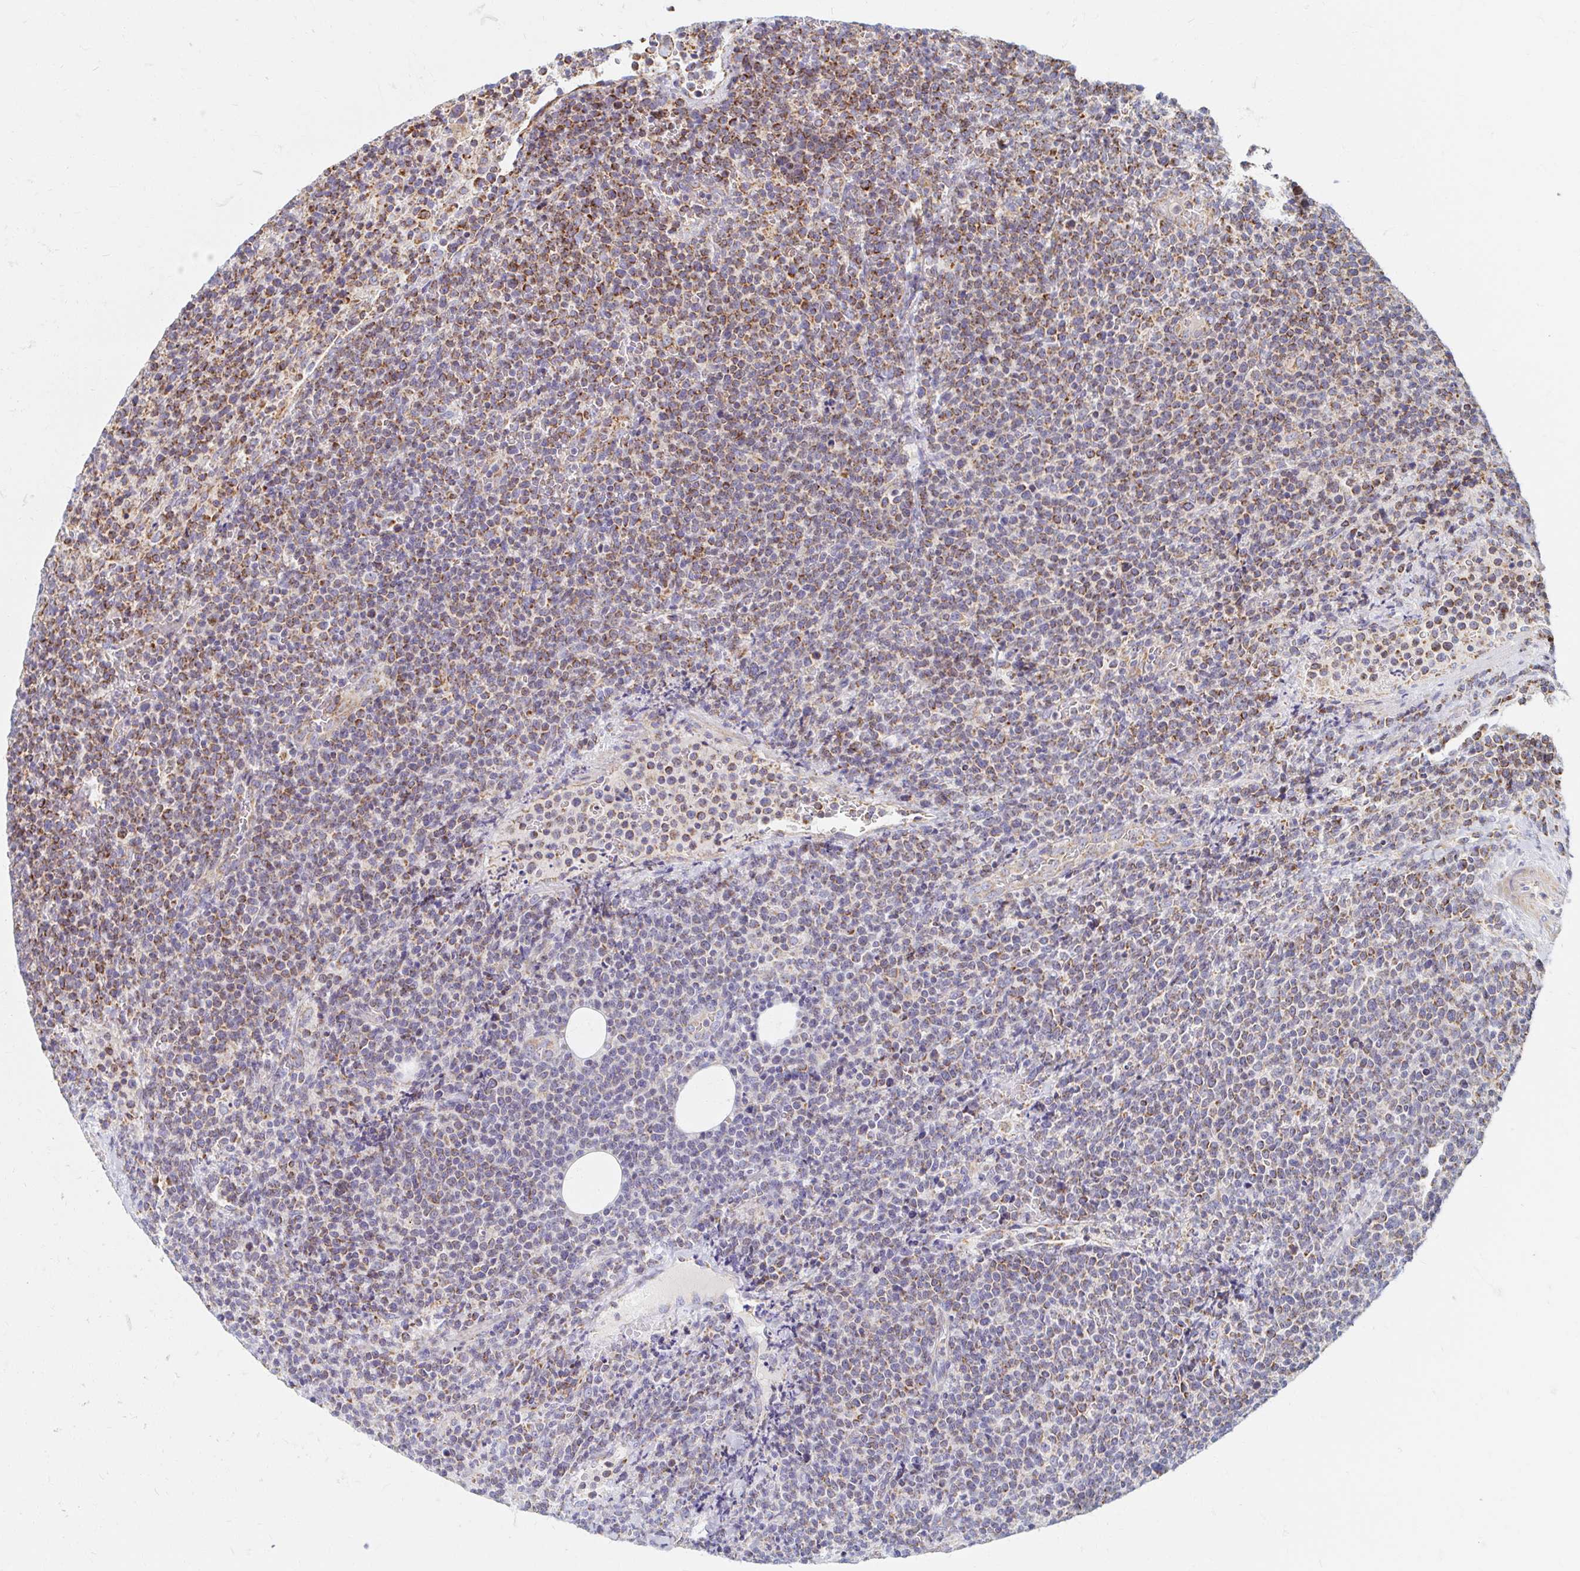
{"staining": {"intensity": "moderate", "quantity": ">75%", "location": "cytoplasmic/membranous"}, "tissue": "lymphoma", "cell_type": "Tumor cells", "image_type": "cancer", "snomed": [{"axis": "morphology", "description": "Malignant lymphoma, non-Hodgkin's type, High grade"}, {"axis": "topography", "description": "Lymph node"}], "caption": "Immunohistochemistry (IHC) (DAB) staining of human lymphoma exhibits moderate cytoplasmic/membranous protein positivity in about >75% of tumor cells.", "gene": "MAVS", "patient": {"sex": "male", "age": 61}}